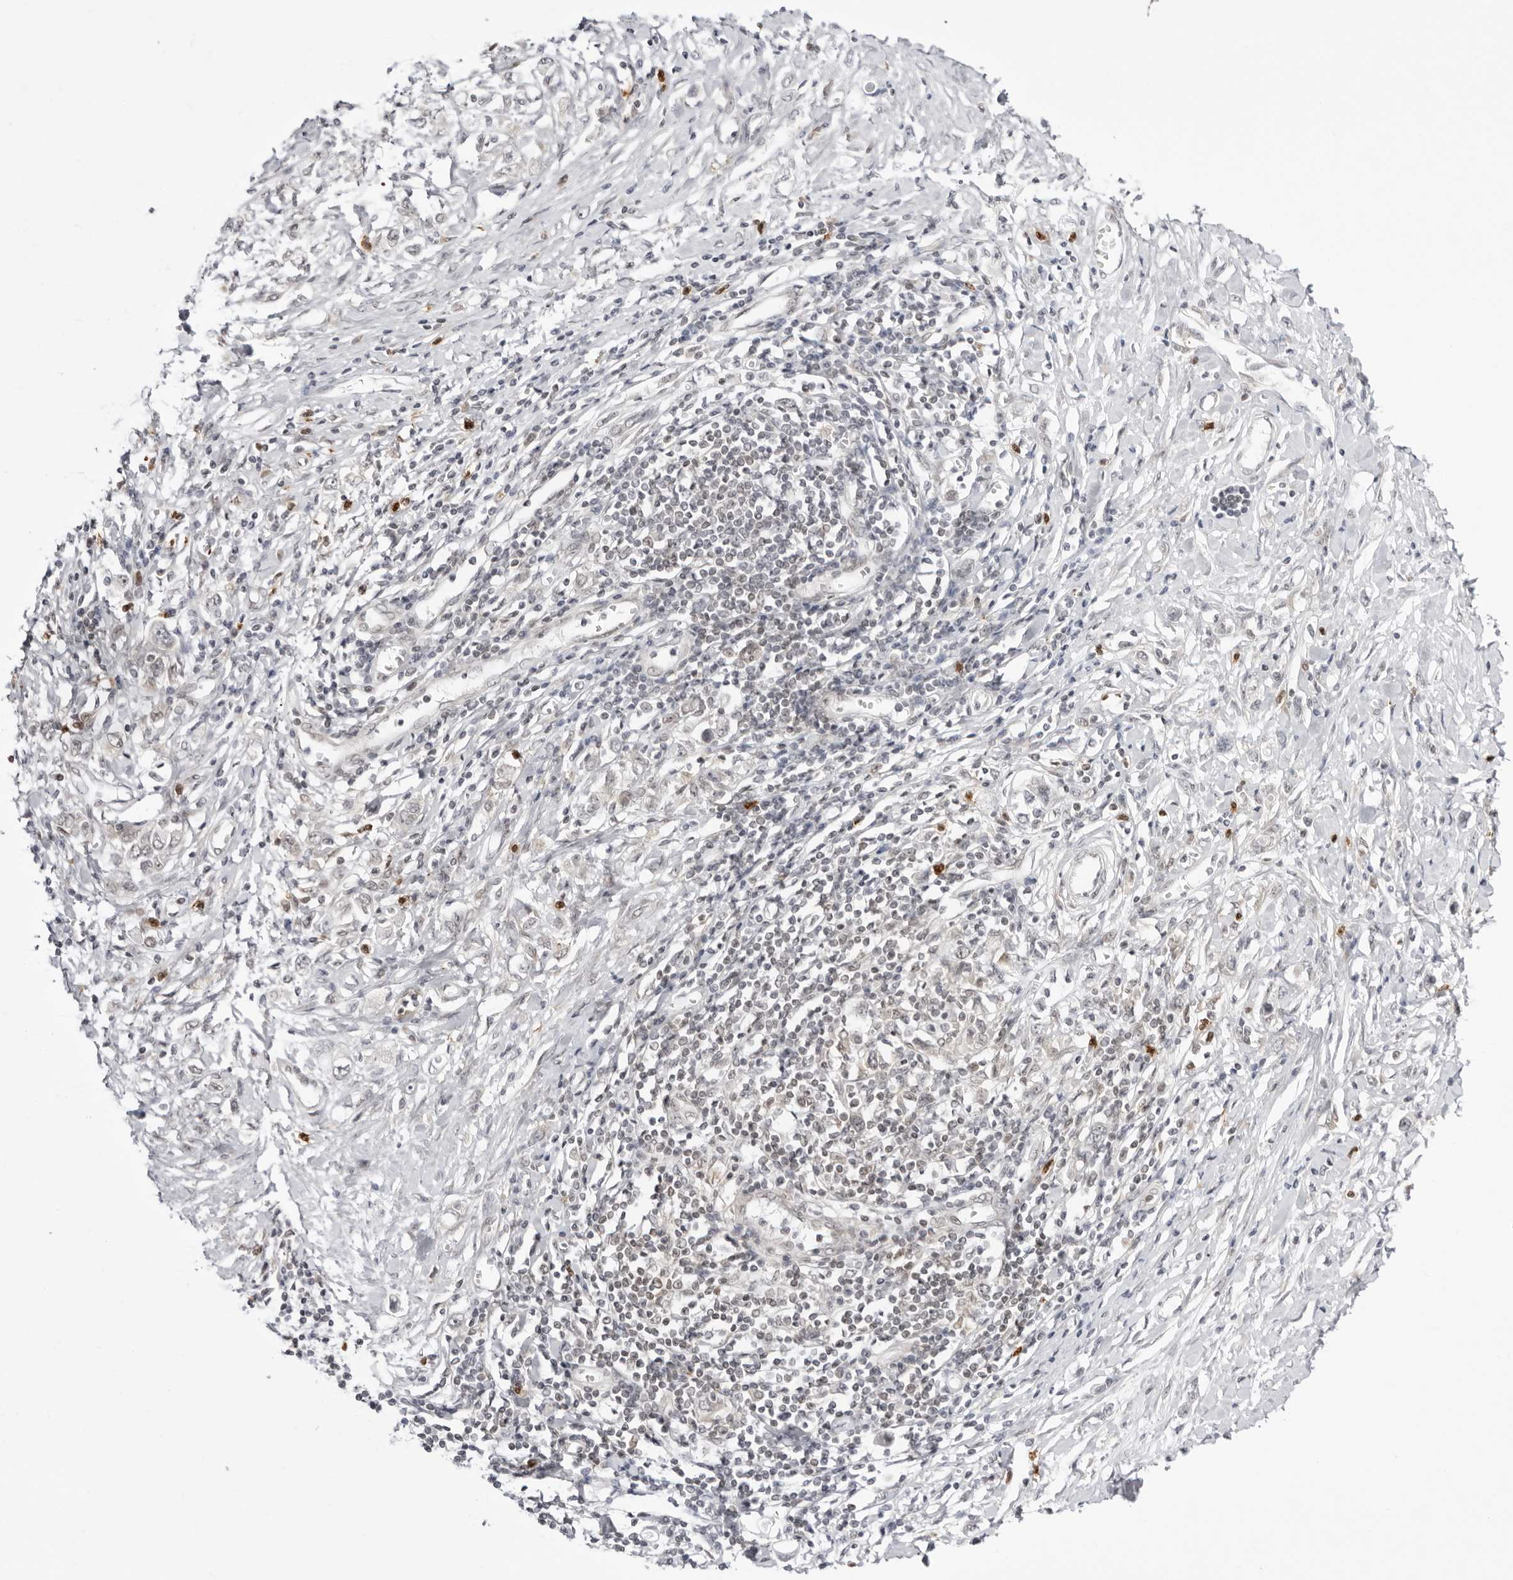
{"staining": {"intensity": "weak", "quantity": "25%-75%", "location": "cytoplasmic/membranous"}, "tissue": "stomach cancer", "cell_type": "Tumor cells", "image_type": "cancer", "snomed": [{"axis": "morphology", "description": "Adenocarcinoma, NOS"}, {"axis": "topography", "description": "Stomach"}], "caption": "The immunohistochemical stain labels weak cytoplasmic/membranous expression in tumor cells of stomach cancer tissue.", "gene": "PPP2R5C", "patient": {"sex": "female", "age": 76}}